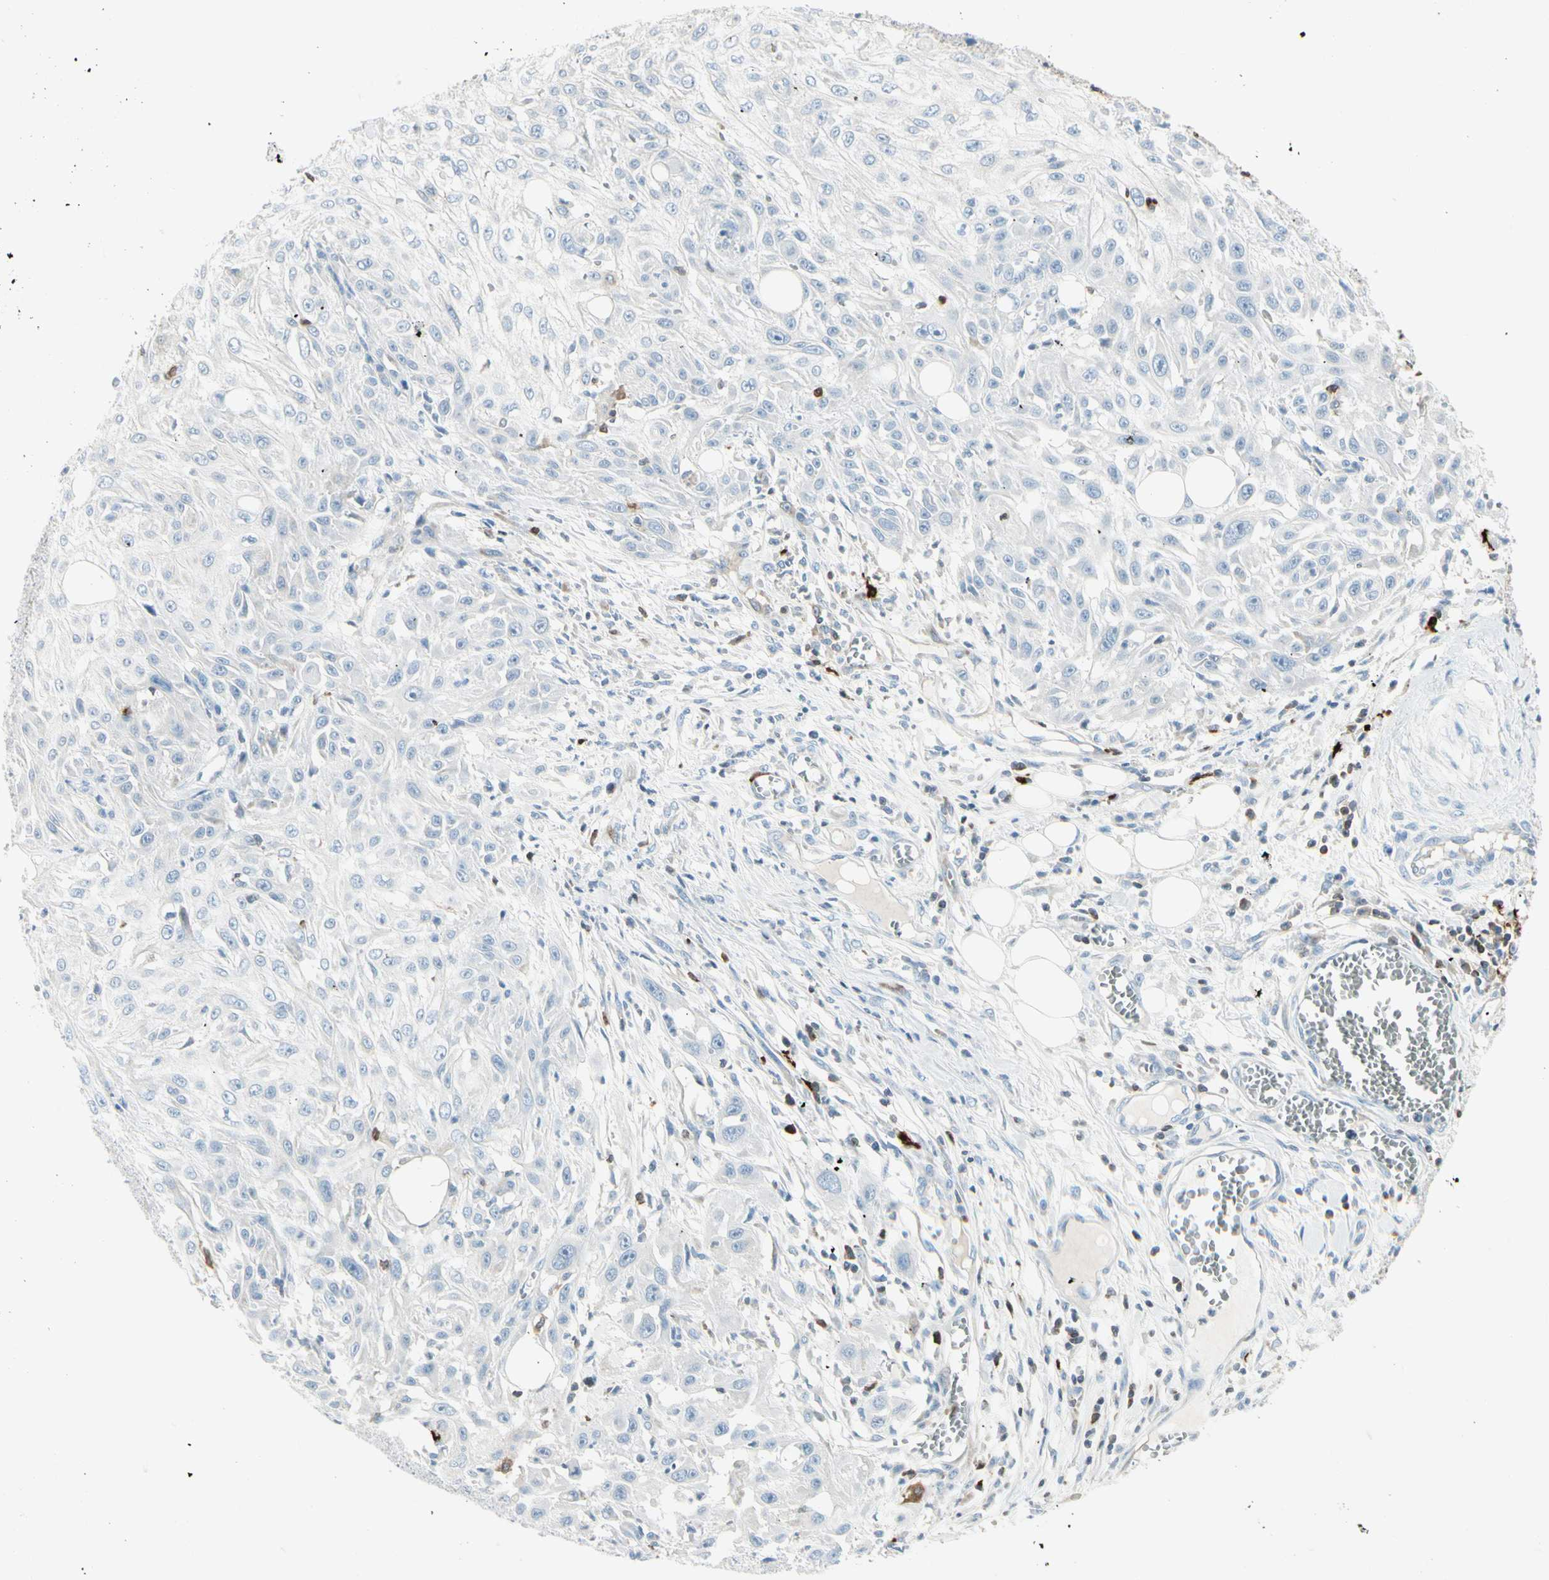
{"staining": {"intensity": "negative", "quantity": "none", "location": "none"}, "tissue": "skin cancer", "cell_type": "Tumor cells", "image_type": "cancer", "snomed": [{"axis": "morphology", "description": "Squamous cell carcinoma, NOS"}, {"axis": "topography", "description": "Skin"}], "caption": "DAB (3,3'-diaminobenzidine) immunohistochemical staining of human skin cancer (squamous cell carcinoma) demonstrates no significant expression in tumor cells.", "gene": "TRAF1", "patient": {"sex": "male", "age": 75}}